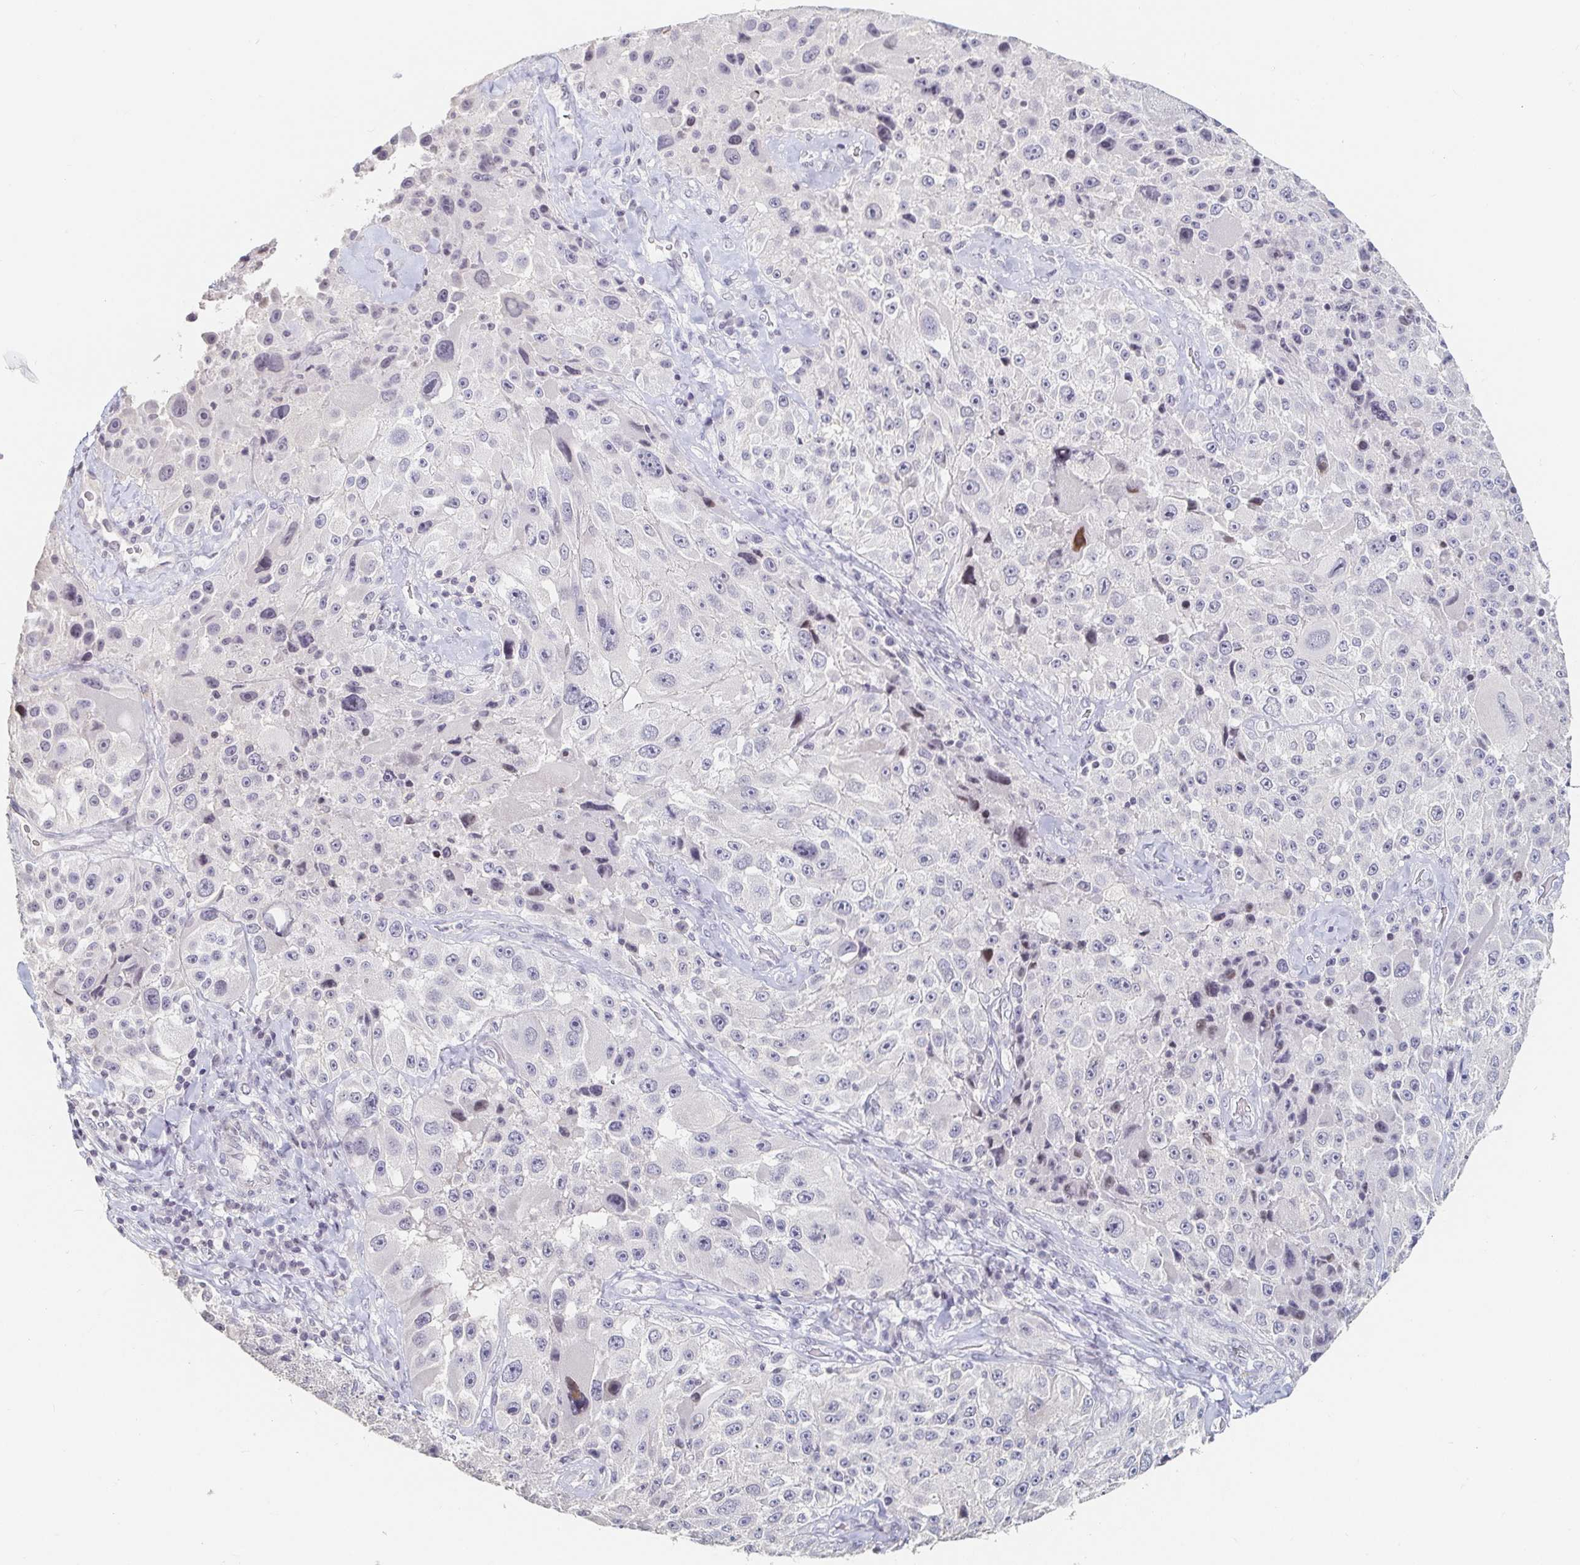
{"staining": {"intensity": "negative", "quantity": "none", "location": "none"}, "tissue": "melanoma", "cell_type": "Tumor cells", "image_type": "cancer", "snomed": [{"axis": "morphology", "description": "Malignant melanoma, Metastatic site"}, {"axis": "topography", "description": "Lymph node"}], "caption": "IHC histopathology image of melanoma stained for a protein (brown), which displays no expression in tumor cells.", "gene": "NME9", "patient": {"sex": "male", "age": 62}}